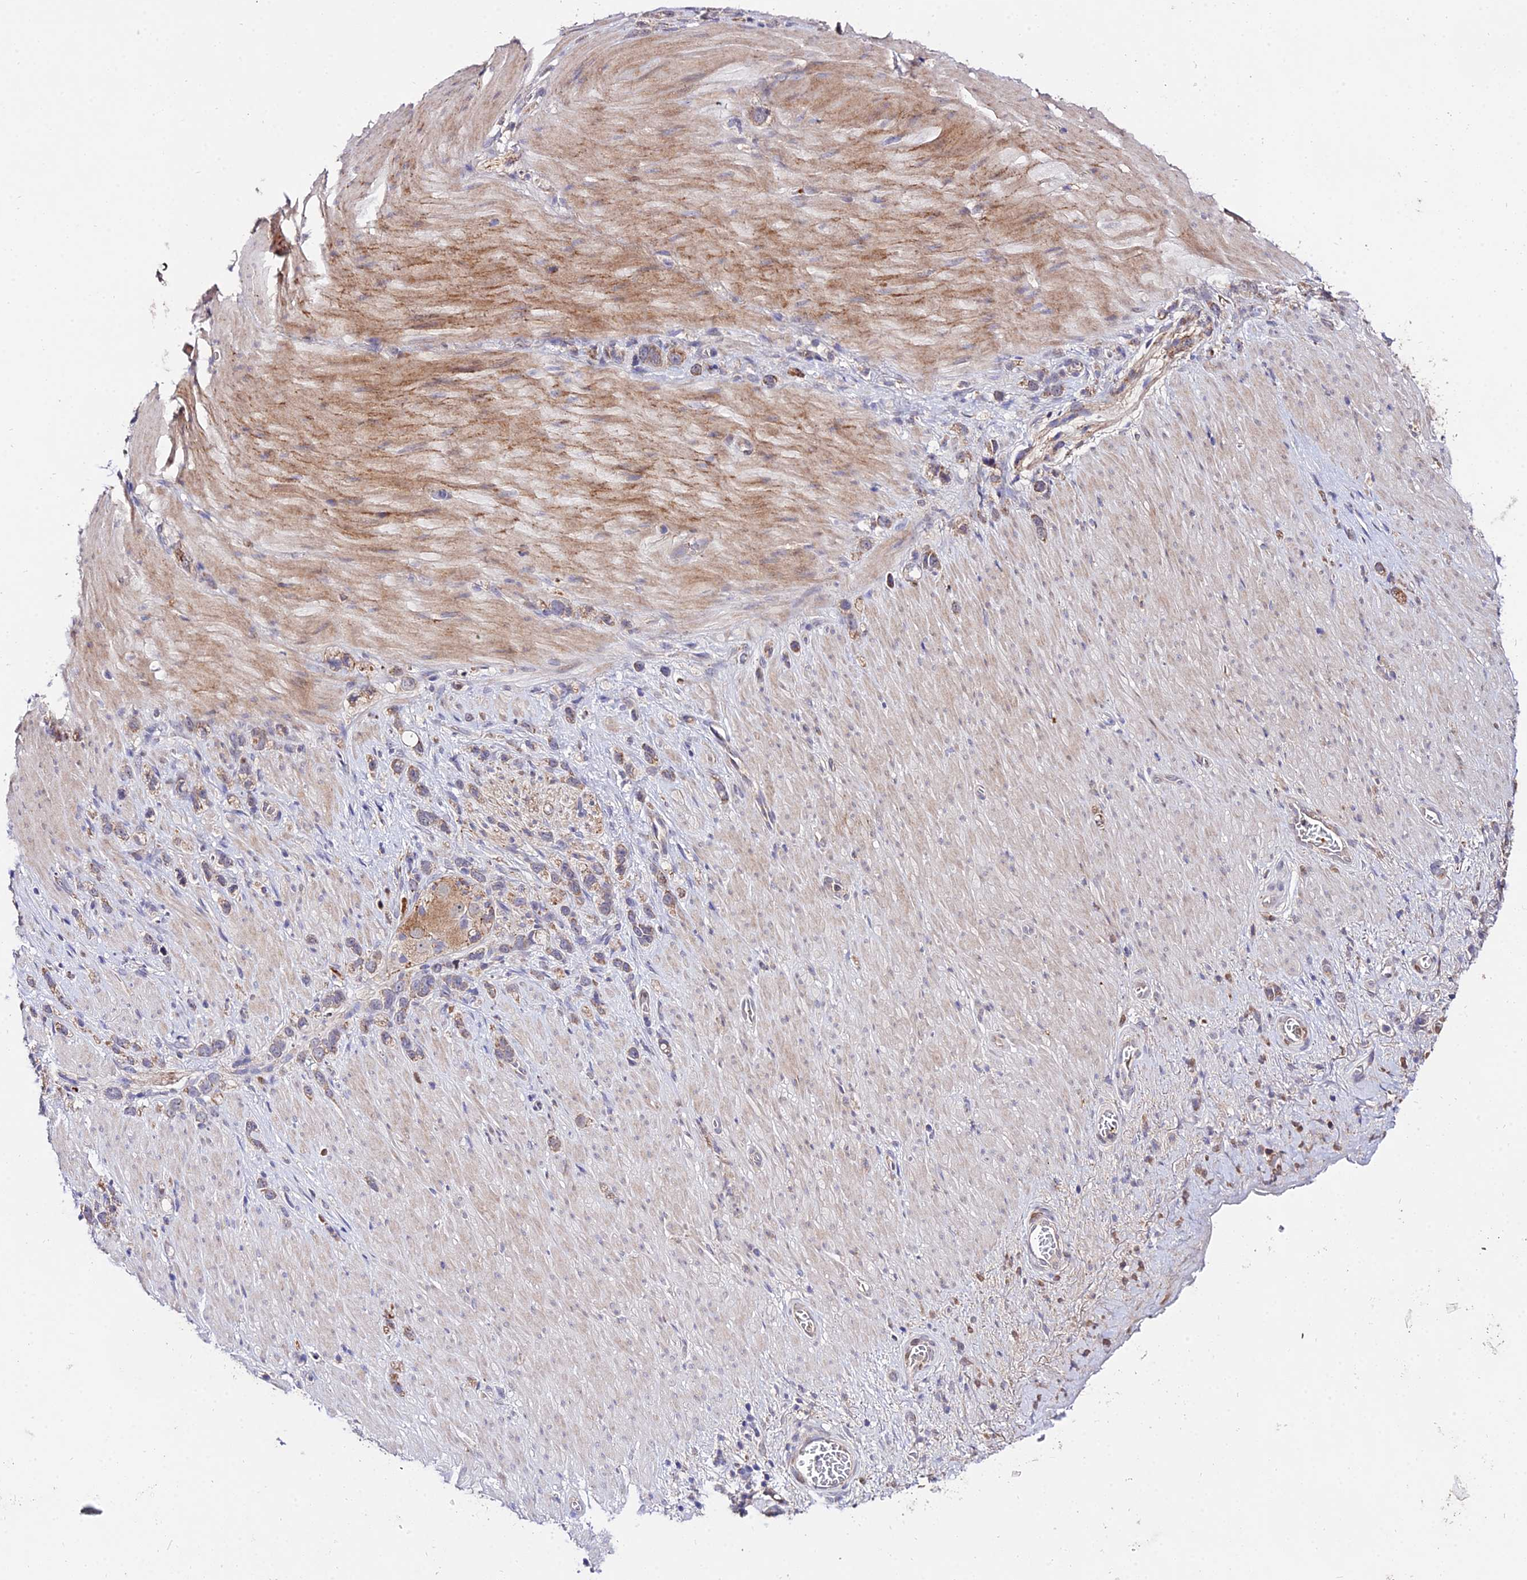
{"staining": {"intensity": "weak", "quantity": ">75%", "location": "cytoplasmic/membranous"}, "tissue": "stomach cancer", "cell_type": "Tumor cells", "image_type": "cancer", "snomed": [{"axis": "morphology", "description": "Adenocarcinoma, NOS"}, {"axis": "topography", "description": "Stomach"}], "caption": "Stomach cancer stained with DAB (3,3'-diaminobenzidine) immunohistochemistry (IHC) demonstrates low levels of weak cytoplasmic/membranous positivity in about >75% of tumor cells.", "gene": "WDR5B", "patient": {"sex": "female", "age": 65}}